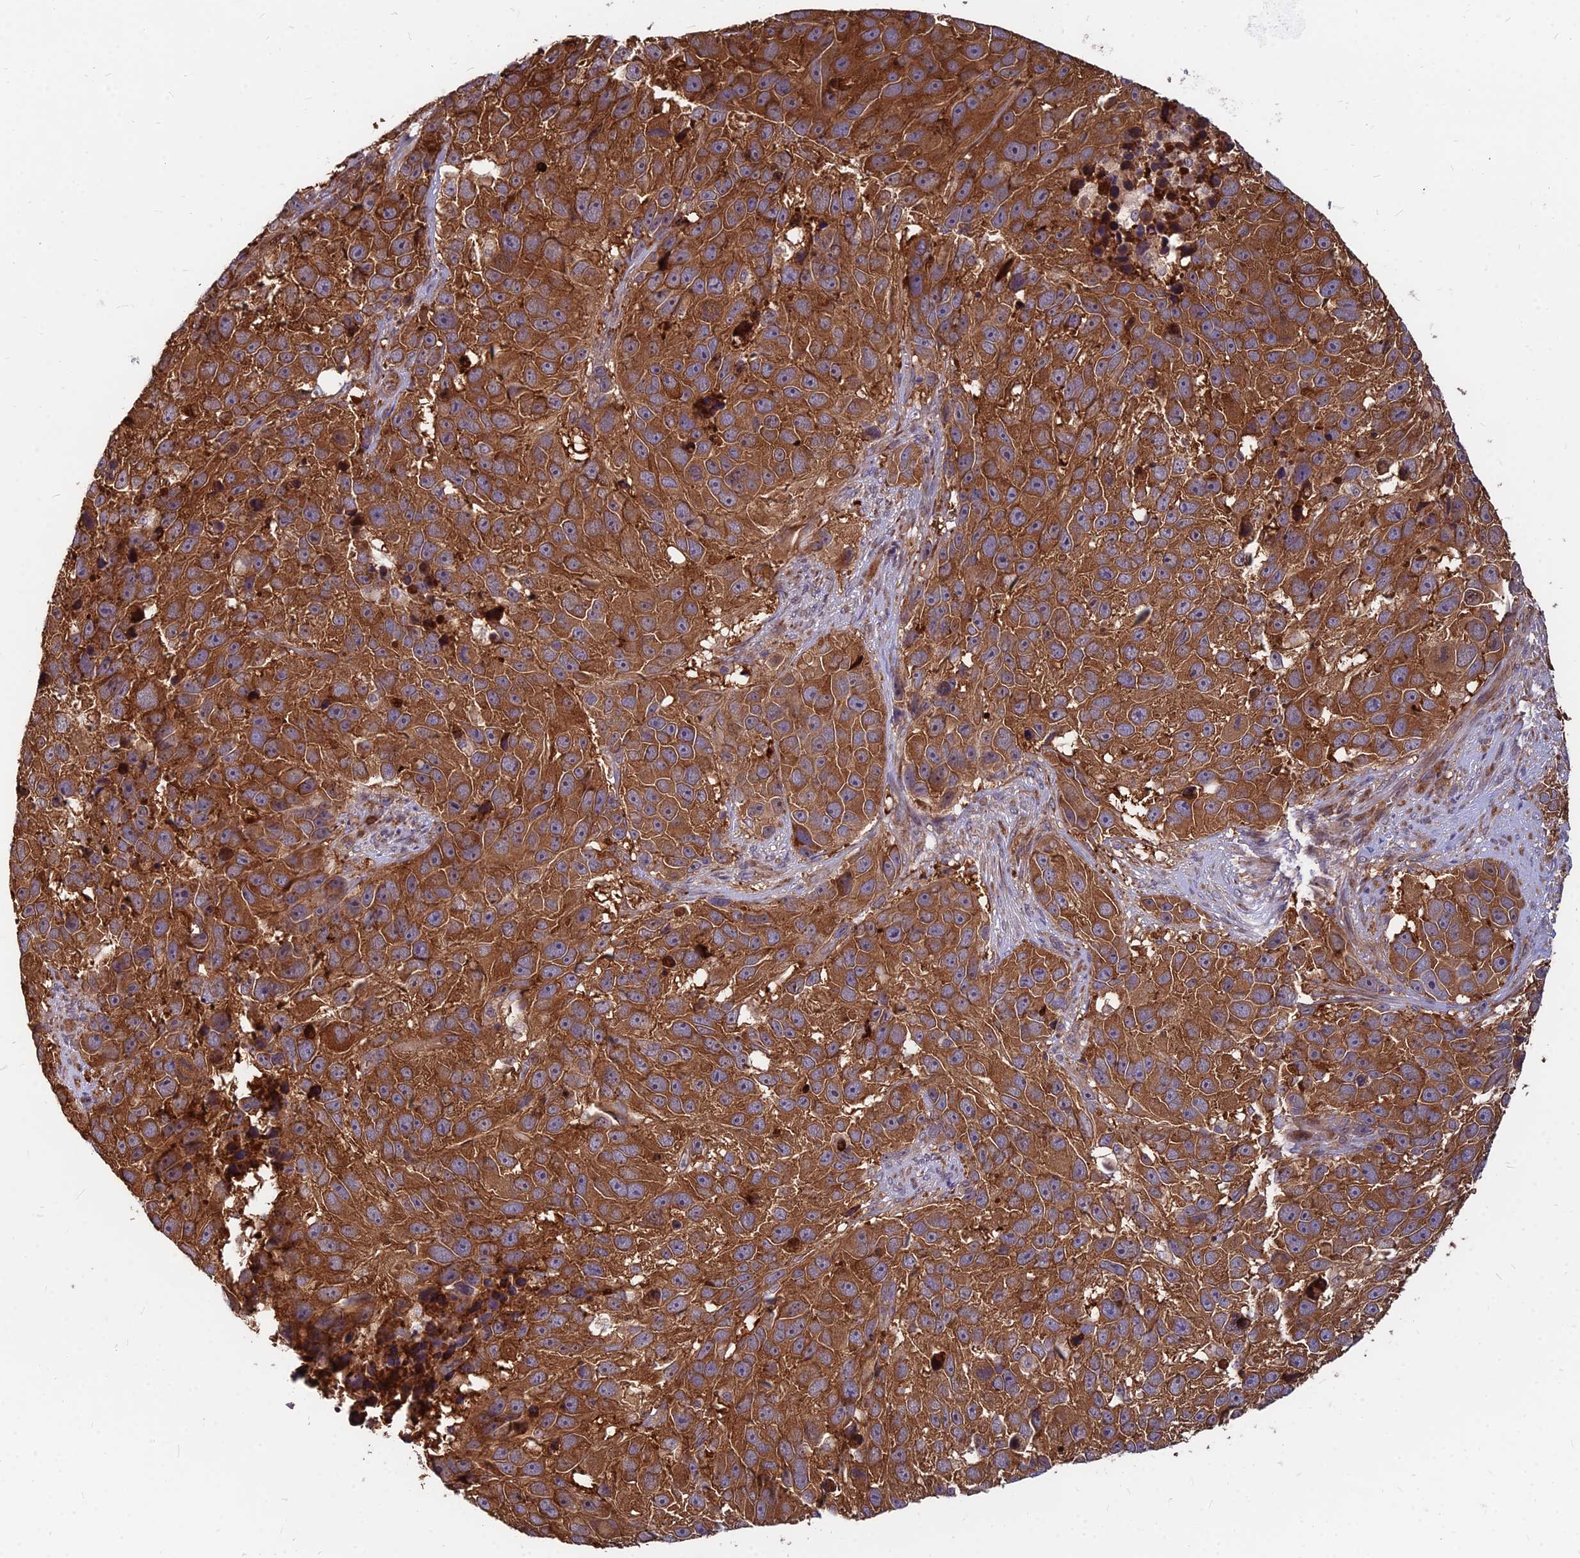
{"staining": {"intensity": "strong", "quantity": ">75%", "location": "cytoplasmic/membranous"}, "tissue": "melanoma", "cell_type": "Tumor cells", "image_type": "cancer", "snomed": [{"axis": "morphology", "description": "Malignant melanoma, NOS"}, {"axis": "topography", "description": "Skin"}], "caption": "Strong cytoplasmic/membranous expression is seen in approximately >75% of tumor cells in malignant melanoma. The staining was performed using DAB, with brown indicating positive protein expression. Nuclei are stained blue with hematoxylin.", "gene": "CCT6B", "patient": {"sex": "male", "age": 84}}